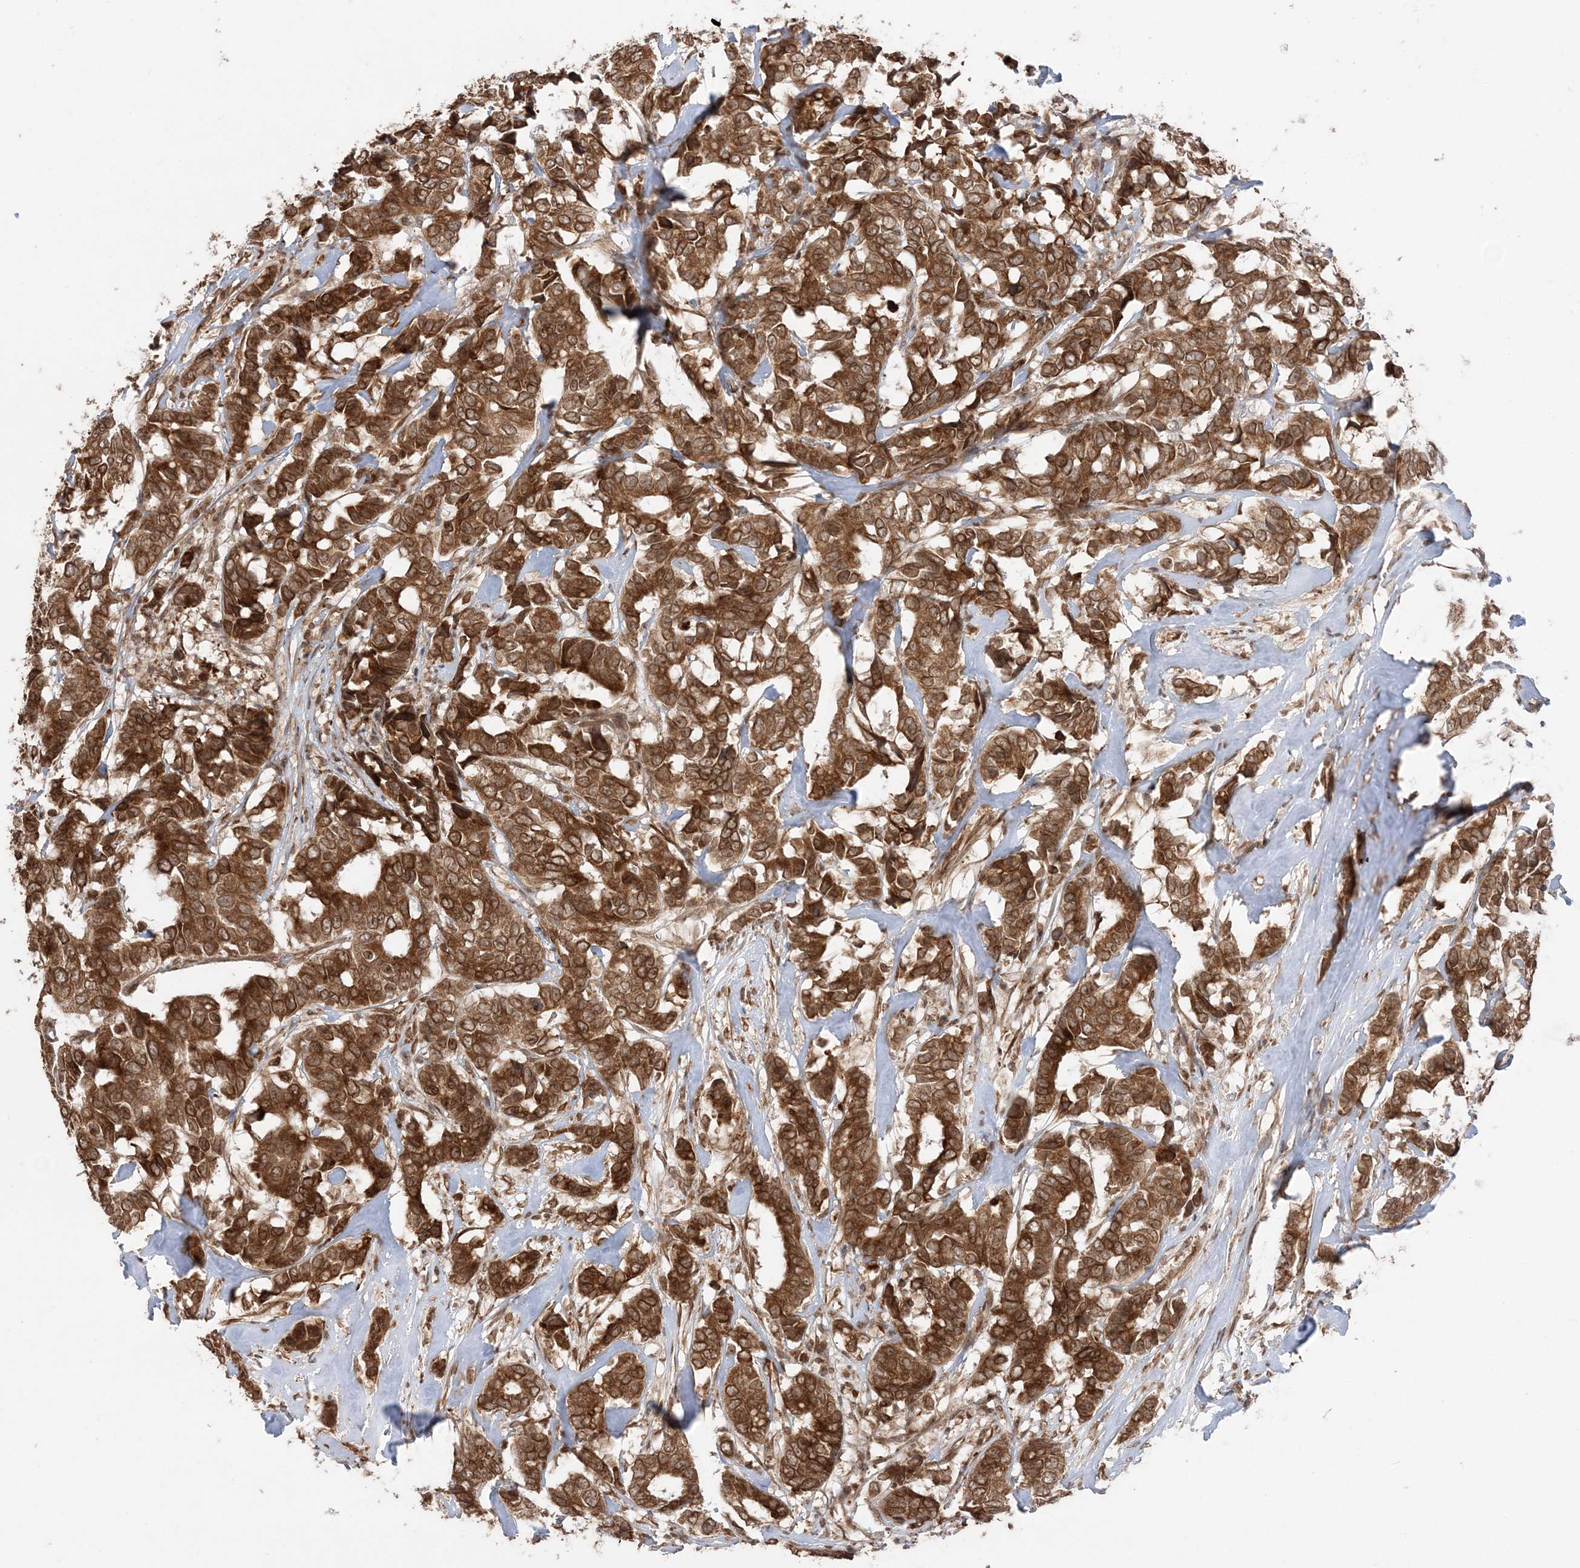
{"staining": {"intensity": "strong", "quantity": ">75%", "location": "cytoplasmic/membranous"}, "tissue": "breast cancer", "cell_type": "Tumor cells", "image_type": "cancer", "snomed": [{"axis": "morphology", "description": "Duct carcinoma"}, {"axis": "topography", "description": "Breast"}], "caption": "A high amount of strong cytoplasmic/membranous staining is seen in approximately >75% of tumor cells in breast infiltrating ductal carcinoma tissue. (DAB = brown stain, brightfield microscopy at high magnification).", "gene": "TMED10", "patient": {"sex": "female", "age": 87}}